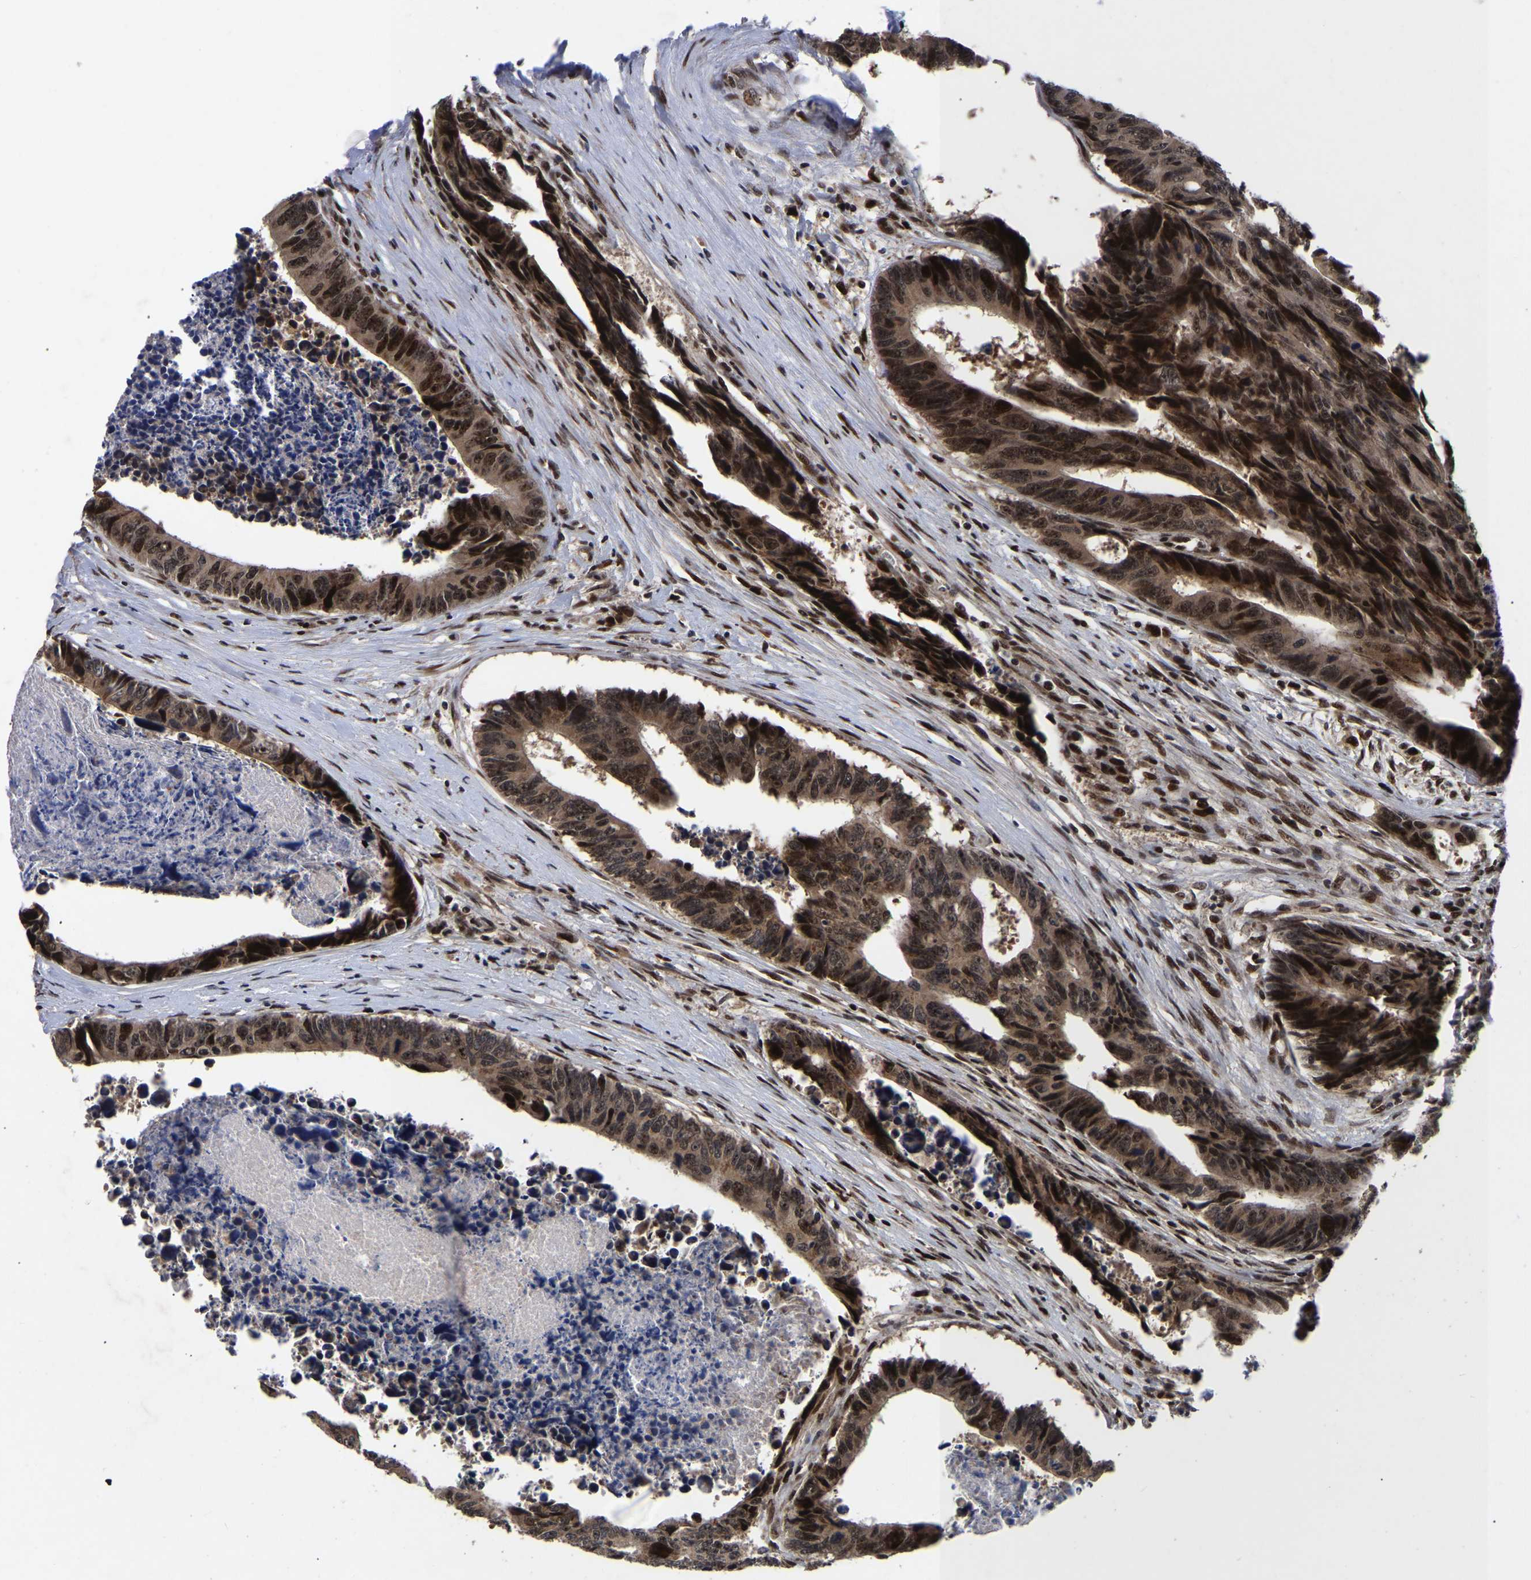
{"staining": {"intensity": "strong", "quantity": ">75%", "location": "cytoplasmic/membranous,nuclear"}, "tissue": "colorectal cancer", "cell_type": "Tumor cells", "image_type": "cancer", "snomed": [{"axis": "morphology", "description": "Adenocarcinoma, NOS"}, {"axis": "topography", "description": "Rectum"}], "caption": "Colorectal cancer (adenocarcinoma) stained with a brown dye reveals strong cytoplasmic/membranous and nuclear positive positivity in approximately >75% of tumor cells.", "gene": "JUNB", "patient": {"sex": "male", "age": 84}}